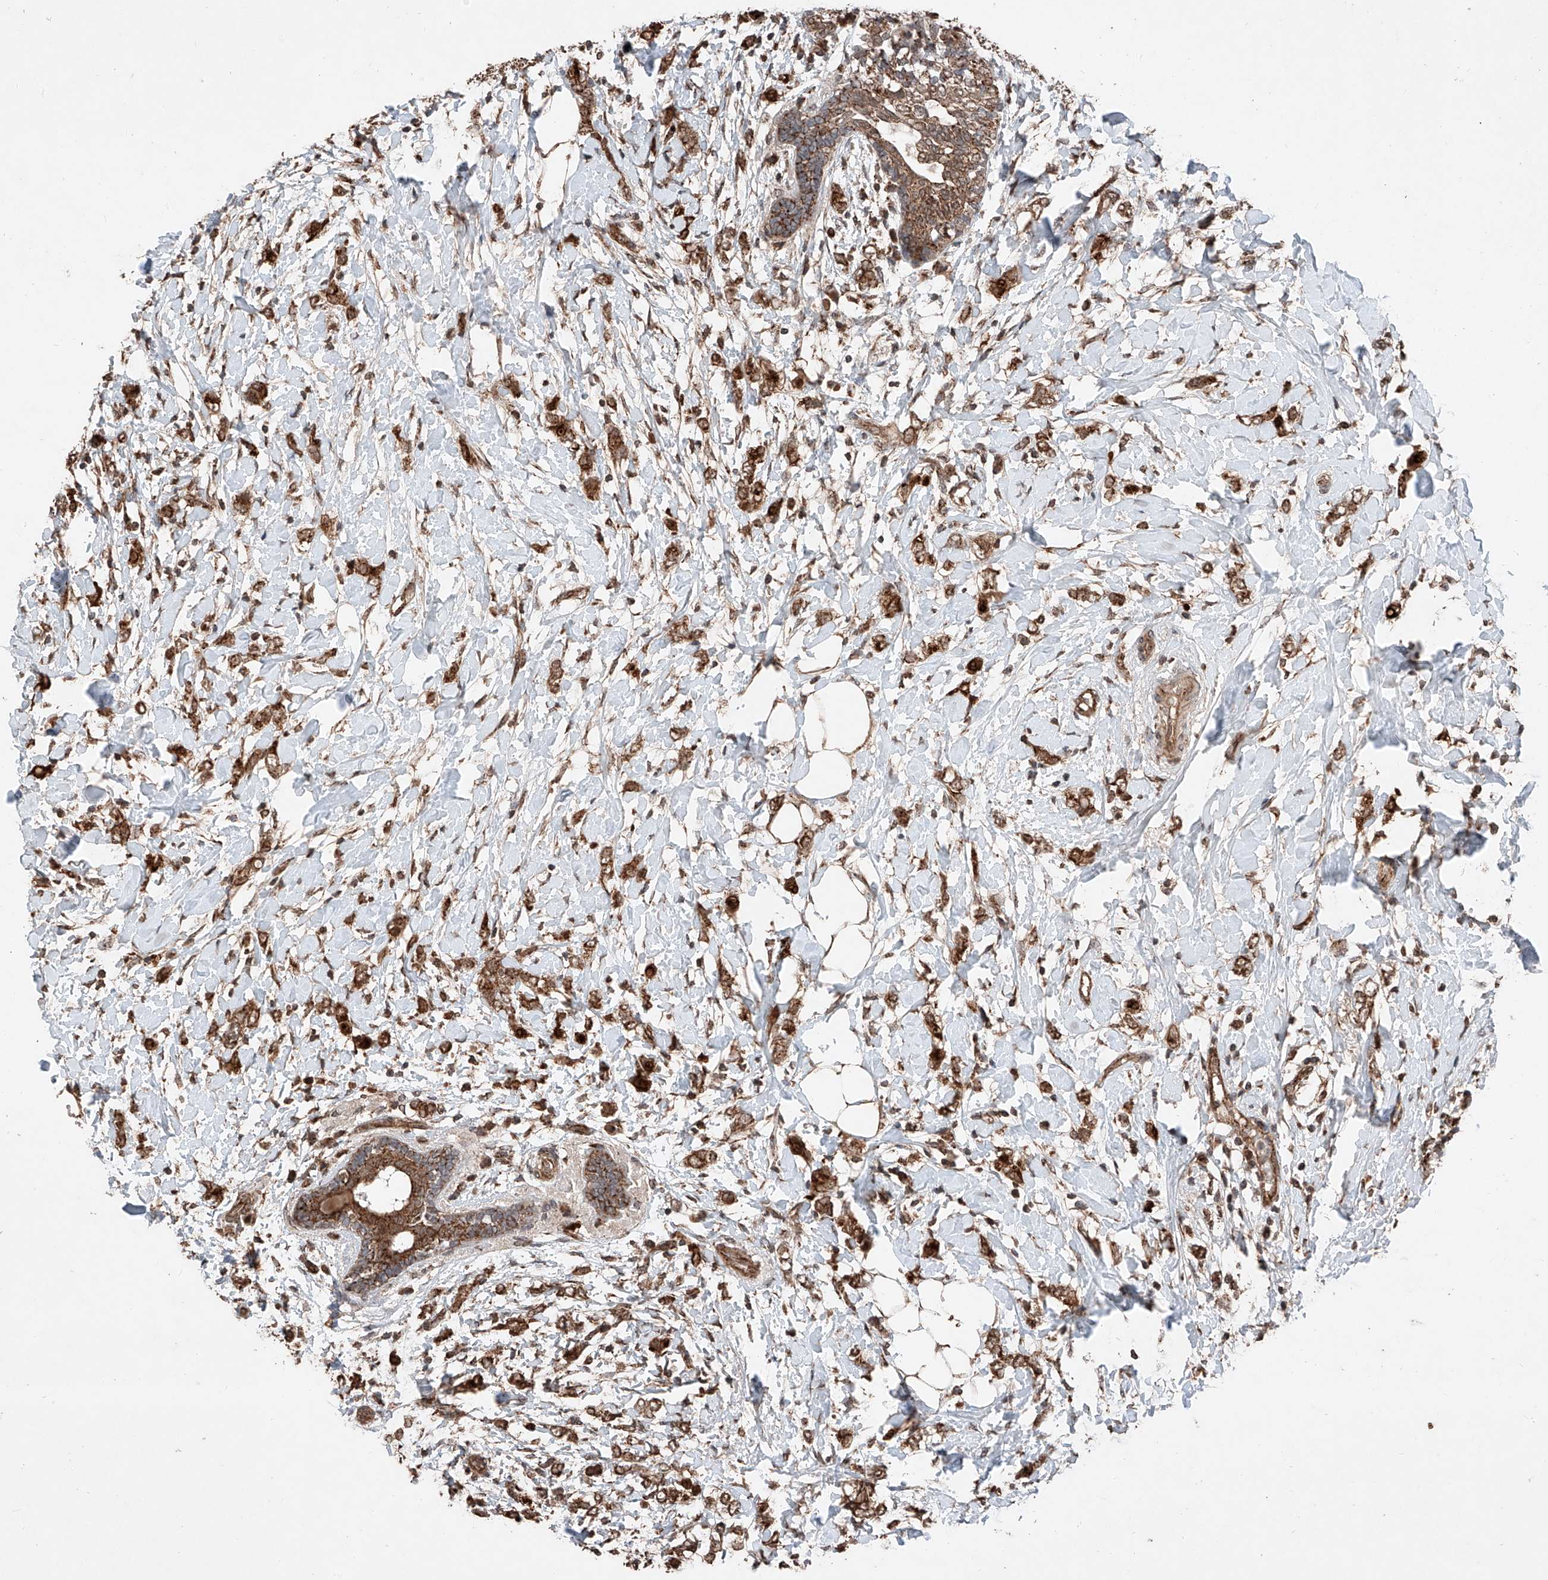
{"staining": {"intensity": "strong", "quantity": ">75%", "location": "cytoplasmic/membranous"}, "tissue": "breast cancer", "cell_type": "Tumor cells", "image_type": "cancer", "snomed": [{"axis": "morphology", "description": "Normal tissue, NOS"}, {"axis": "morphology", "description": "Lobular carcinoma"}, {"axis": "topography", "description": "Breast"}], "caption": "There is high levels of strong cytoplasmic/membranous positivity in tumor cells of breast lobular carcinoma, as demonstrated by immunohistochemical staining (brown color).", "gene": "ZSCAN29", "patient": {"sex": "female", "age": 47}}